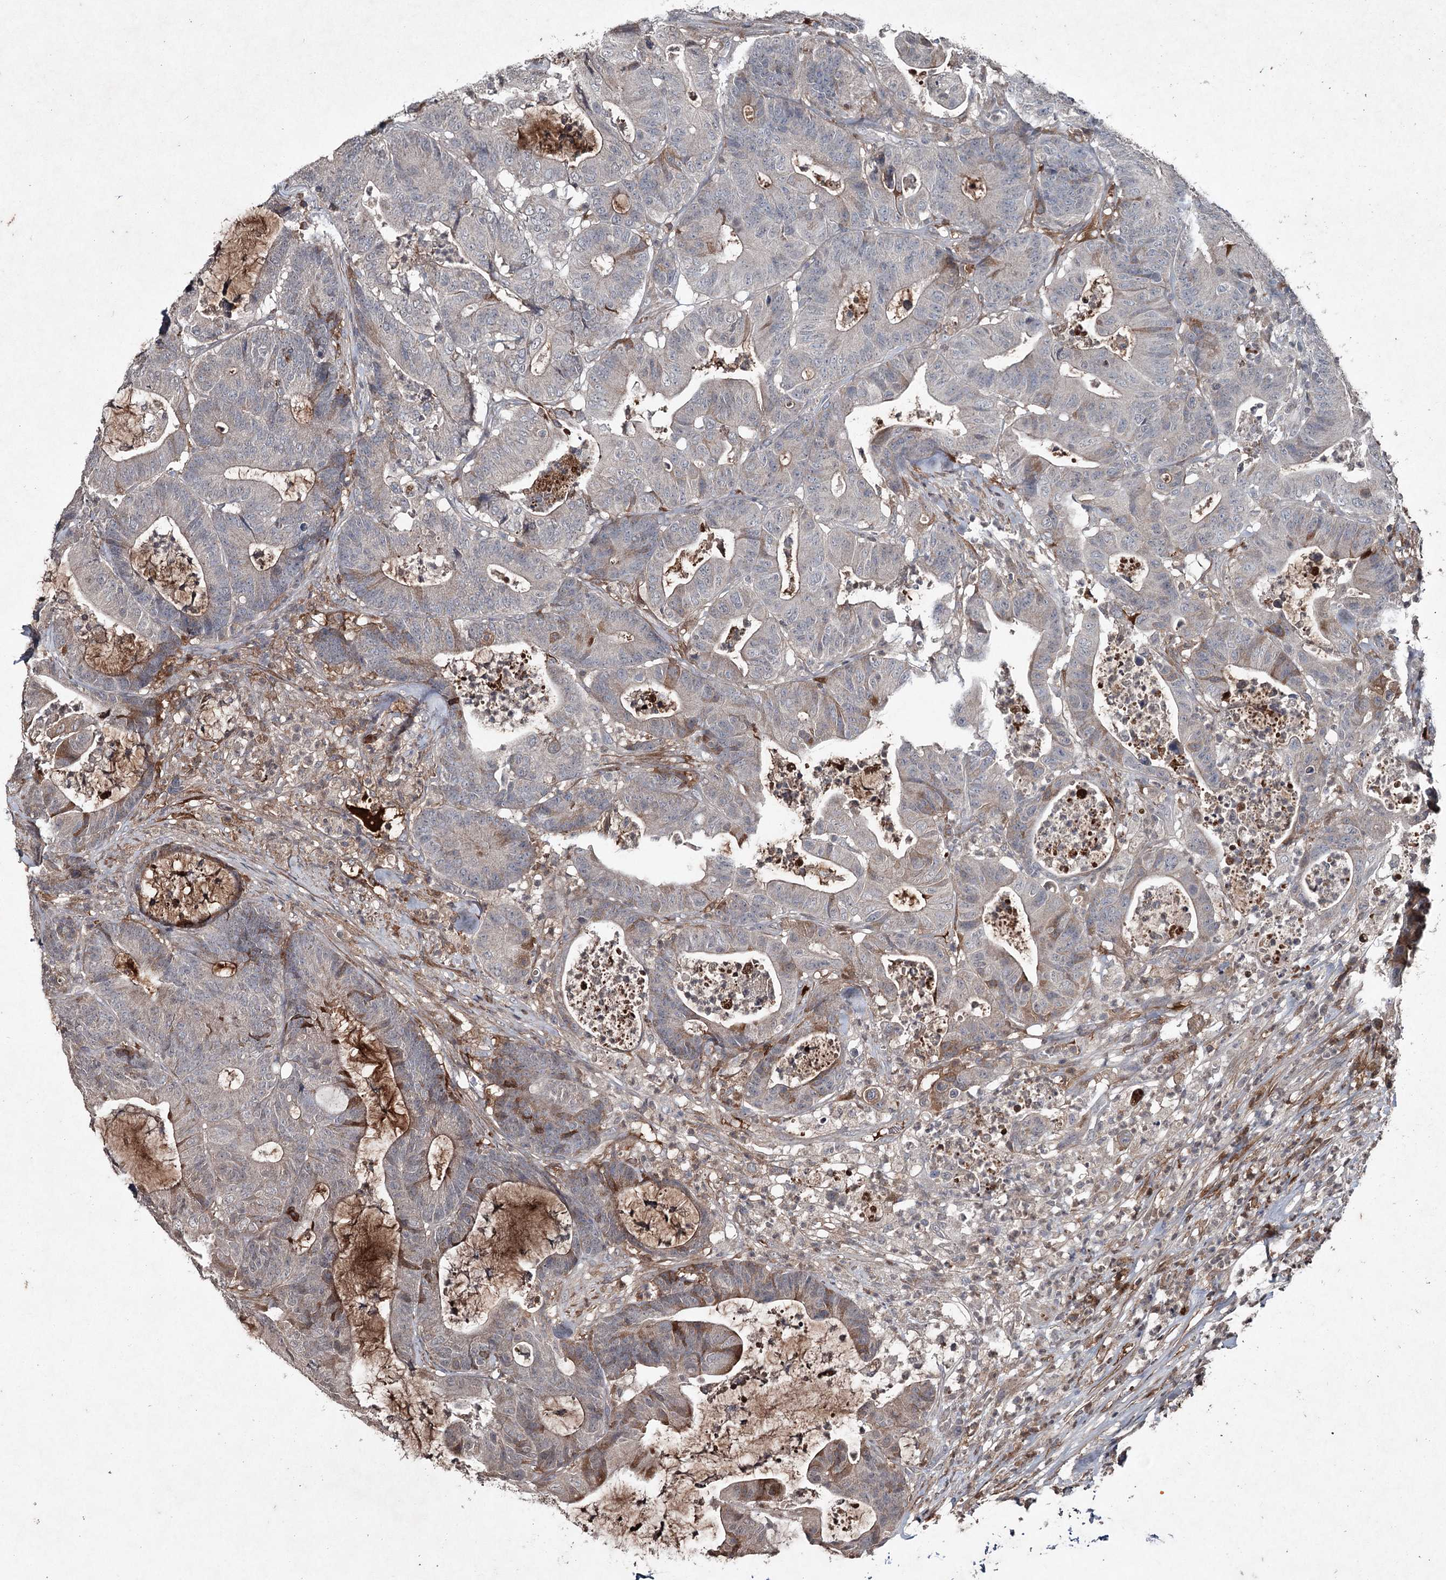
{"staining": {"intensity": "moderate", "quantity": "<25%", "location": "cytoplasmic/membranous"}, "tissue": "colorectal cancer", "cell_type": "Tumor cells", "image_type": "cancer", "snomed": [{"axis": "morphology", "description": "Adenocarcinoma, NOS"}, {"axis": "topography", "description": "Colon"}], "caption": "Immunohistochemical staining of colorectal cancer reveals low levels of moderate cytoplasmic/membranous positivity in approximately <25% of tumor cells.", "gene": "PGLYRP2", "patient": {"sex": "female", "age": 84}}